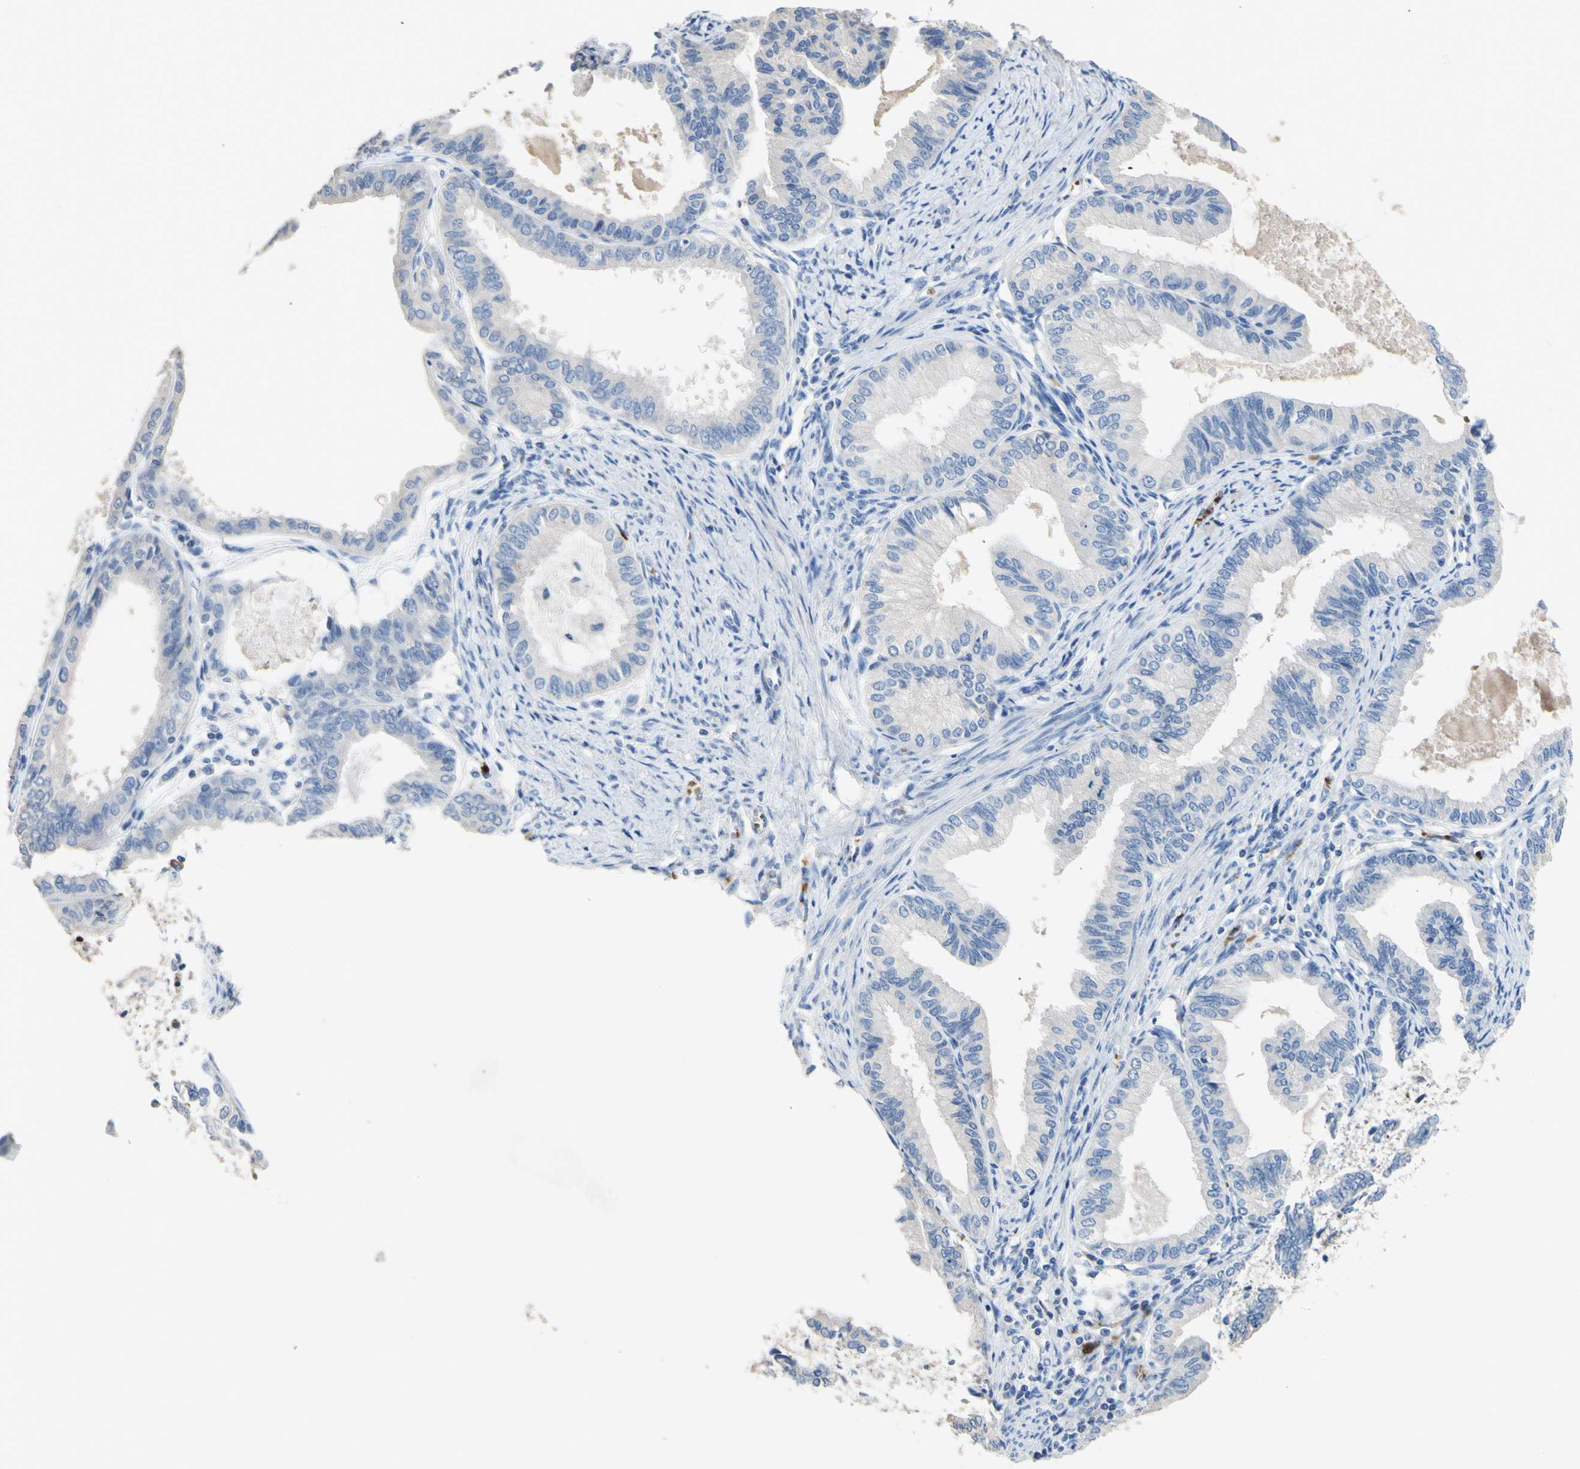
{"staining": {"intensity": "negative", "quantity": "none", "location": "none"}, "tissue": "endometrial cancer", "cell_type": "Tumor cells", "image_type": "cancer", "snomed": [{"axis": "morphology", "description": "Adenocarcinoma, NOS"}, {"axis": "topography", "description": "Endometrium"}], "caption": "Endometrial cancer (adenocarcinoma) was stained to show a protein in brown. There is no significant positivity in tumor cells.", "gene": "CDON", "patient": {"sex": "female", "age": 86}}